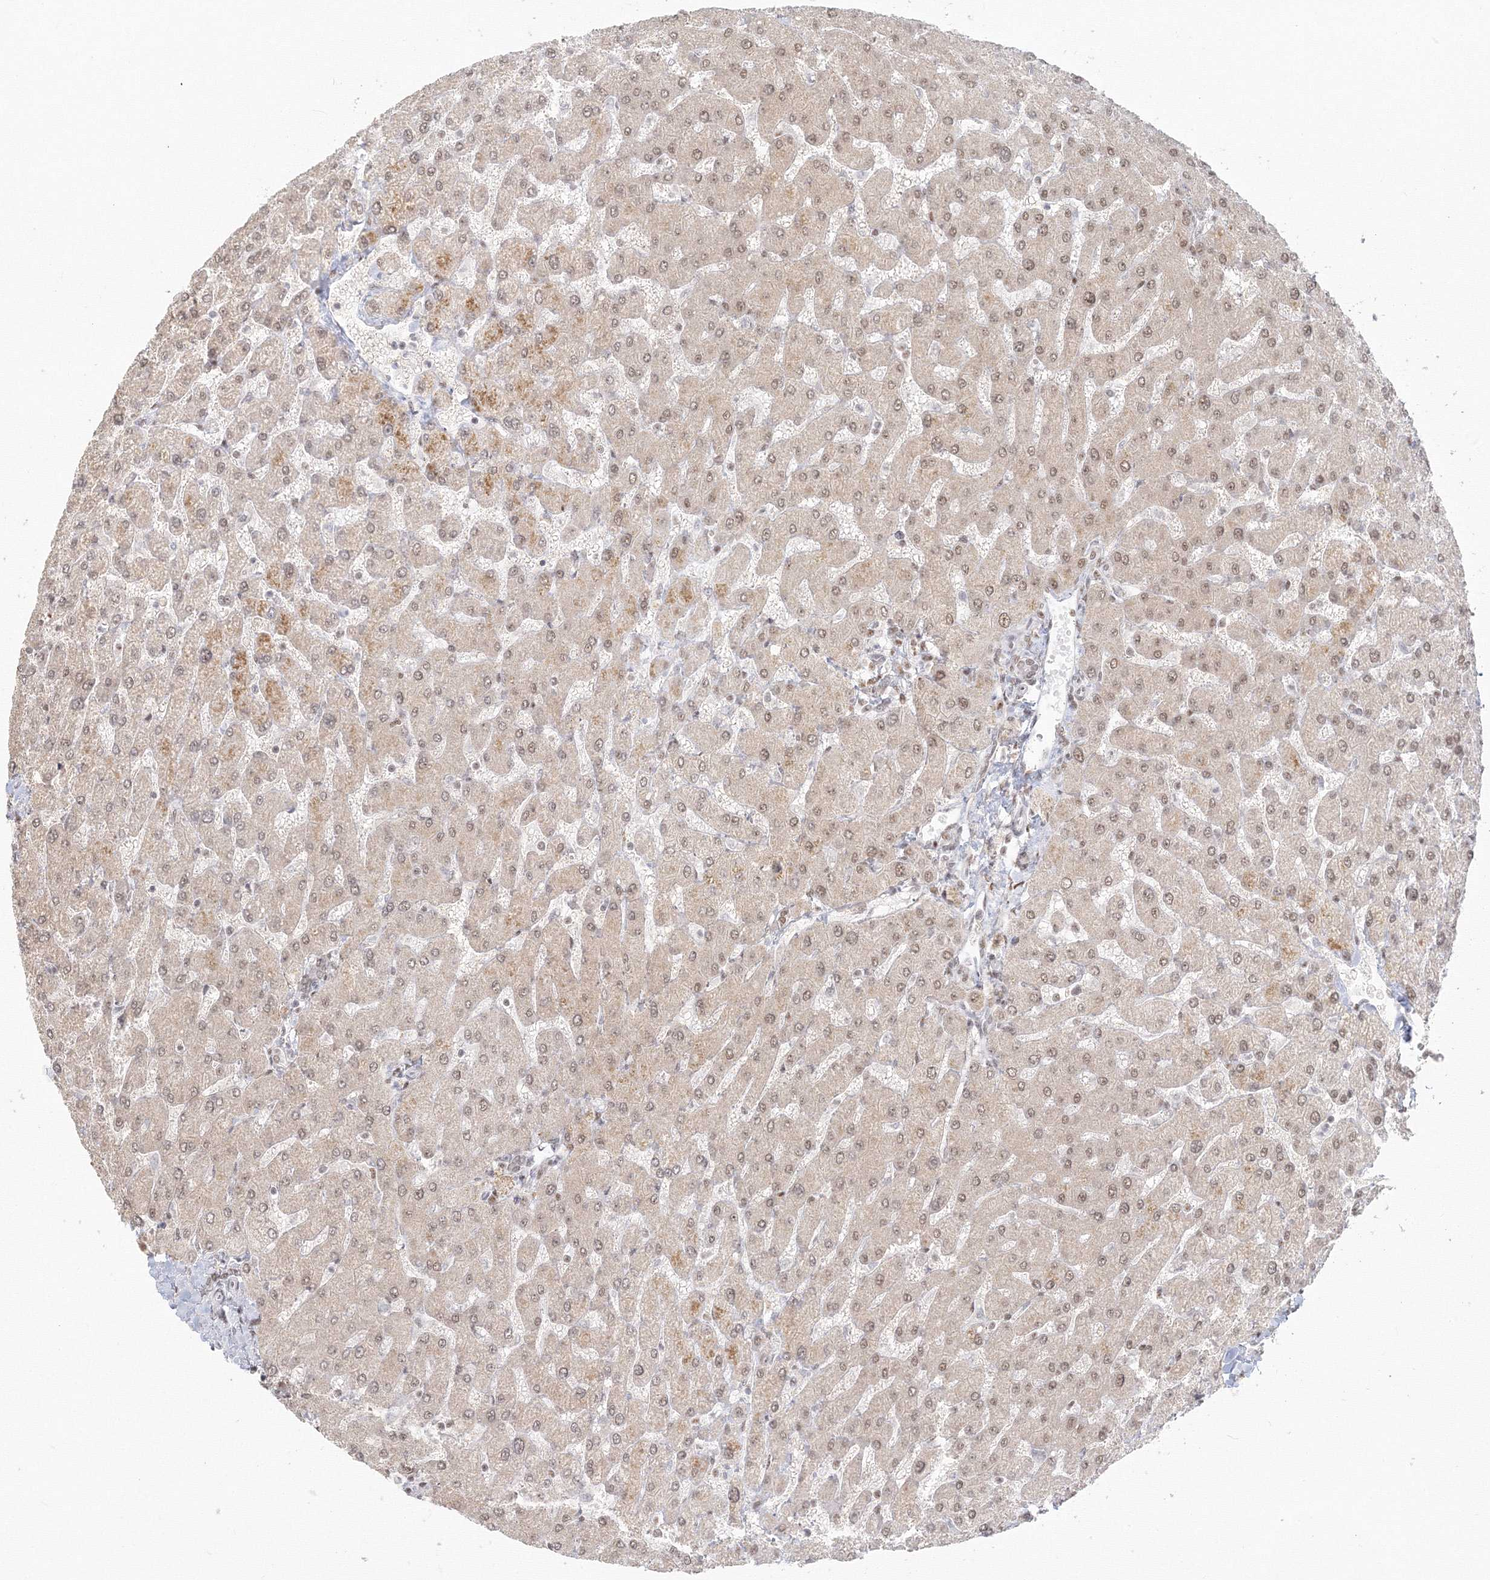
{"staining": {"intensity": "moderate", "quantity": "25%-75%", "location": "nuclear"}, "tissue": "liver", "cell_type": "Cholangiocytes", "image_type": "normal", "snomed": [{"axis": "morphology", "description": "Normal tissue, NOS"}, {"axis": "topography", "description": "Liver"}], "caption": "A photomicrograph of liver stained for a protein shows moderate nuclear brown staining in cholangiocytes.", "gene": "PPP4R2", "patient": {"sex": "male", "age": 55}}